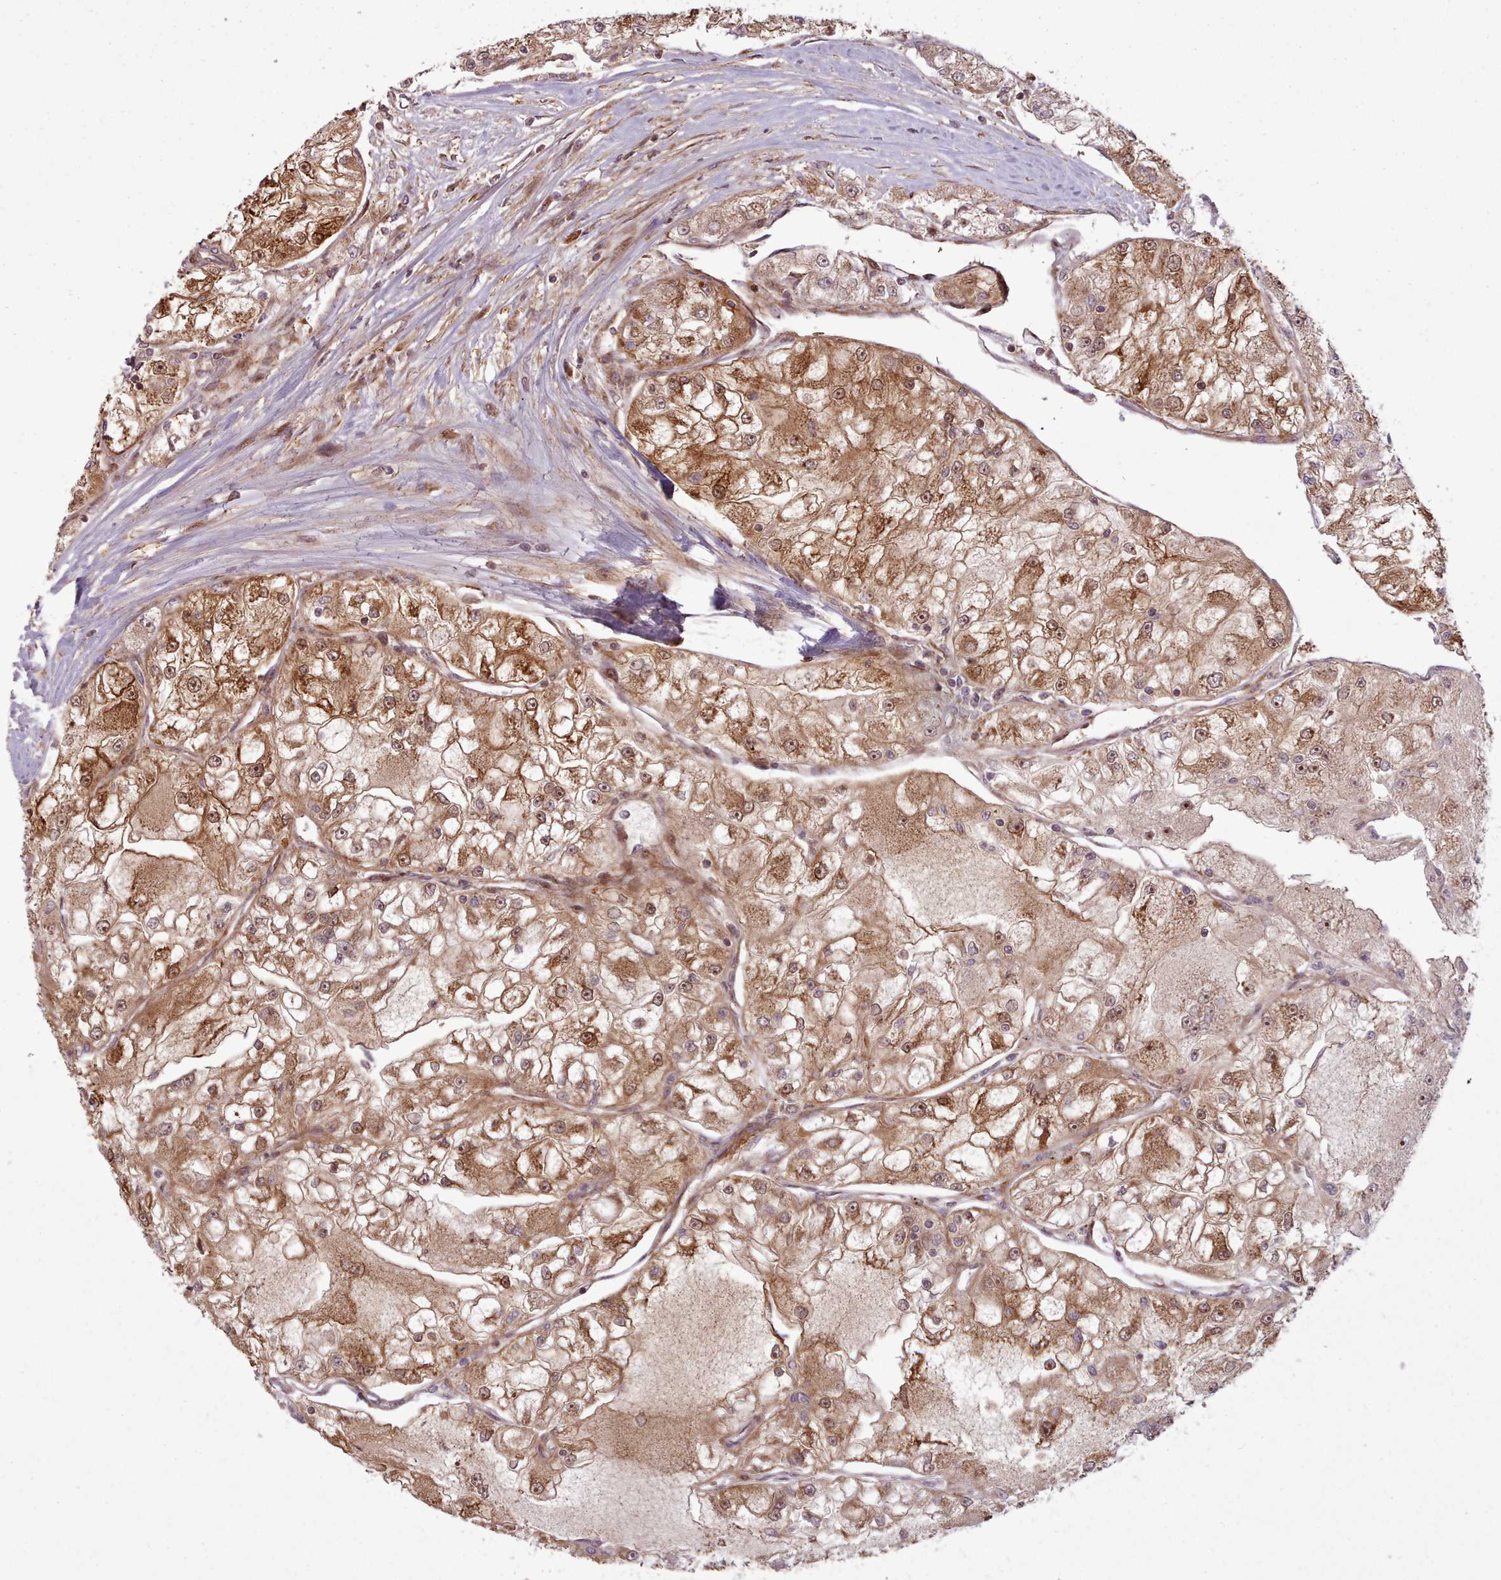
{"staining": {"intensity": "moderate", "quantity": ">75%", "location": "cytoplasmic/membranous,nuclear"}, "tissue": "renal cancer", "cell_type": "Tumor cells", "image_type": "cancer", "snomed": [{"axis": "morphology", "description": "Adenocarcinoma, NOS"}, {"axis": "topography", "description": "Kidney"}], "caption": "Immunohistochemistry (IHC) micrograph of neoplastic tissue: adenocarcinoma (renal) stained using immunohistochemistry shows medium levels of moderate protein expression localized specifically in the cytoplasmic/membranous and nuclear of tumor cells, appearing as a cytoplasmic/membranous and nuclear brown color.", "gene": "NLRP7", "patient": {"sex": "female", "age": 72}}